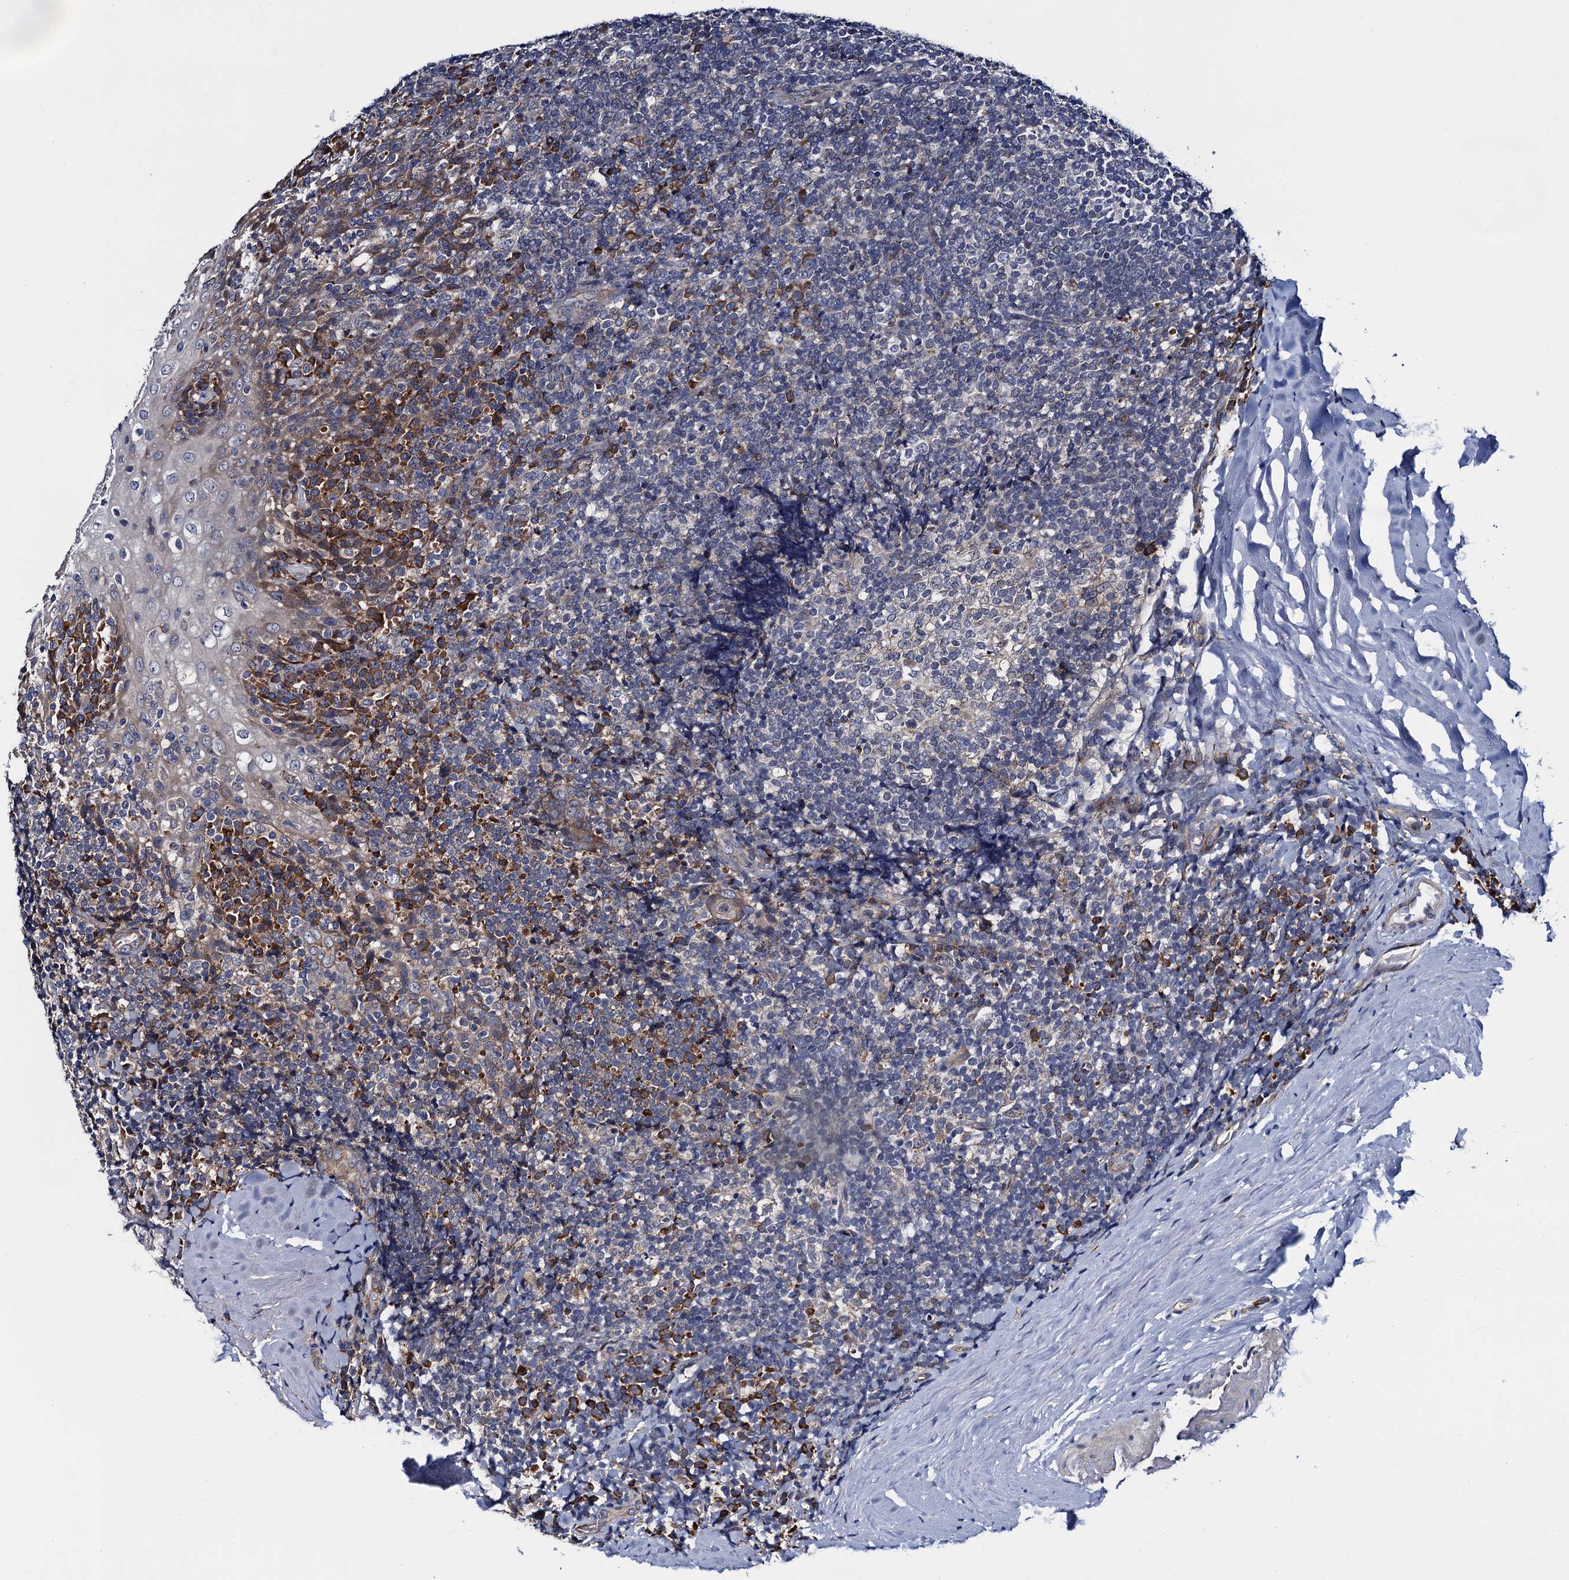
{"staining": {"intensity": "strong", "quantity": "<25%", "location": "cytoplasmic/membranous"}, "tissue": "tonsil", "cell_type": "Germinal center cells", "image_type": "normal", "snomed": [{"axis": "morphology", "description": "Normal tissue, NOS"}, {"axis": "topography", "description": "Tonsil"}], "caption": "This histopathology image reveals IHC staining of unremarkable human tonsil, with medium strong cytoplasmic/membranous staining in about <25% of germinal center cells.", "gene": "PGLS", "patient": {"sex": "male", "age": 37}}